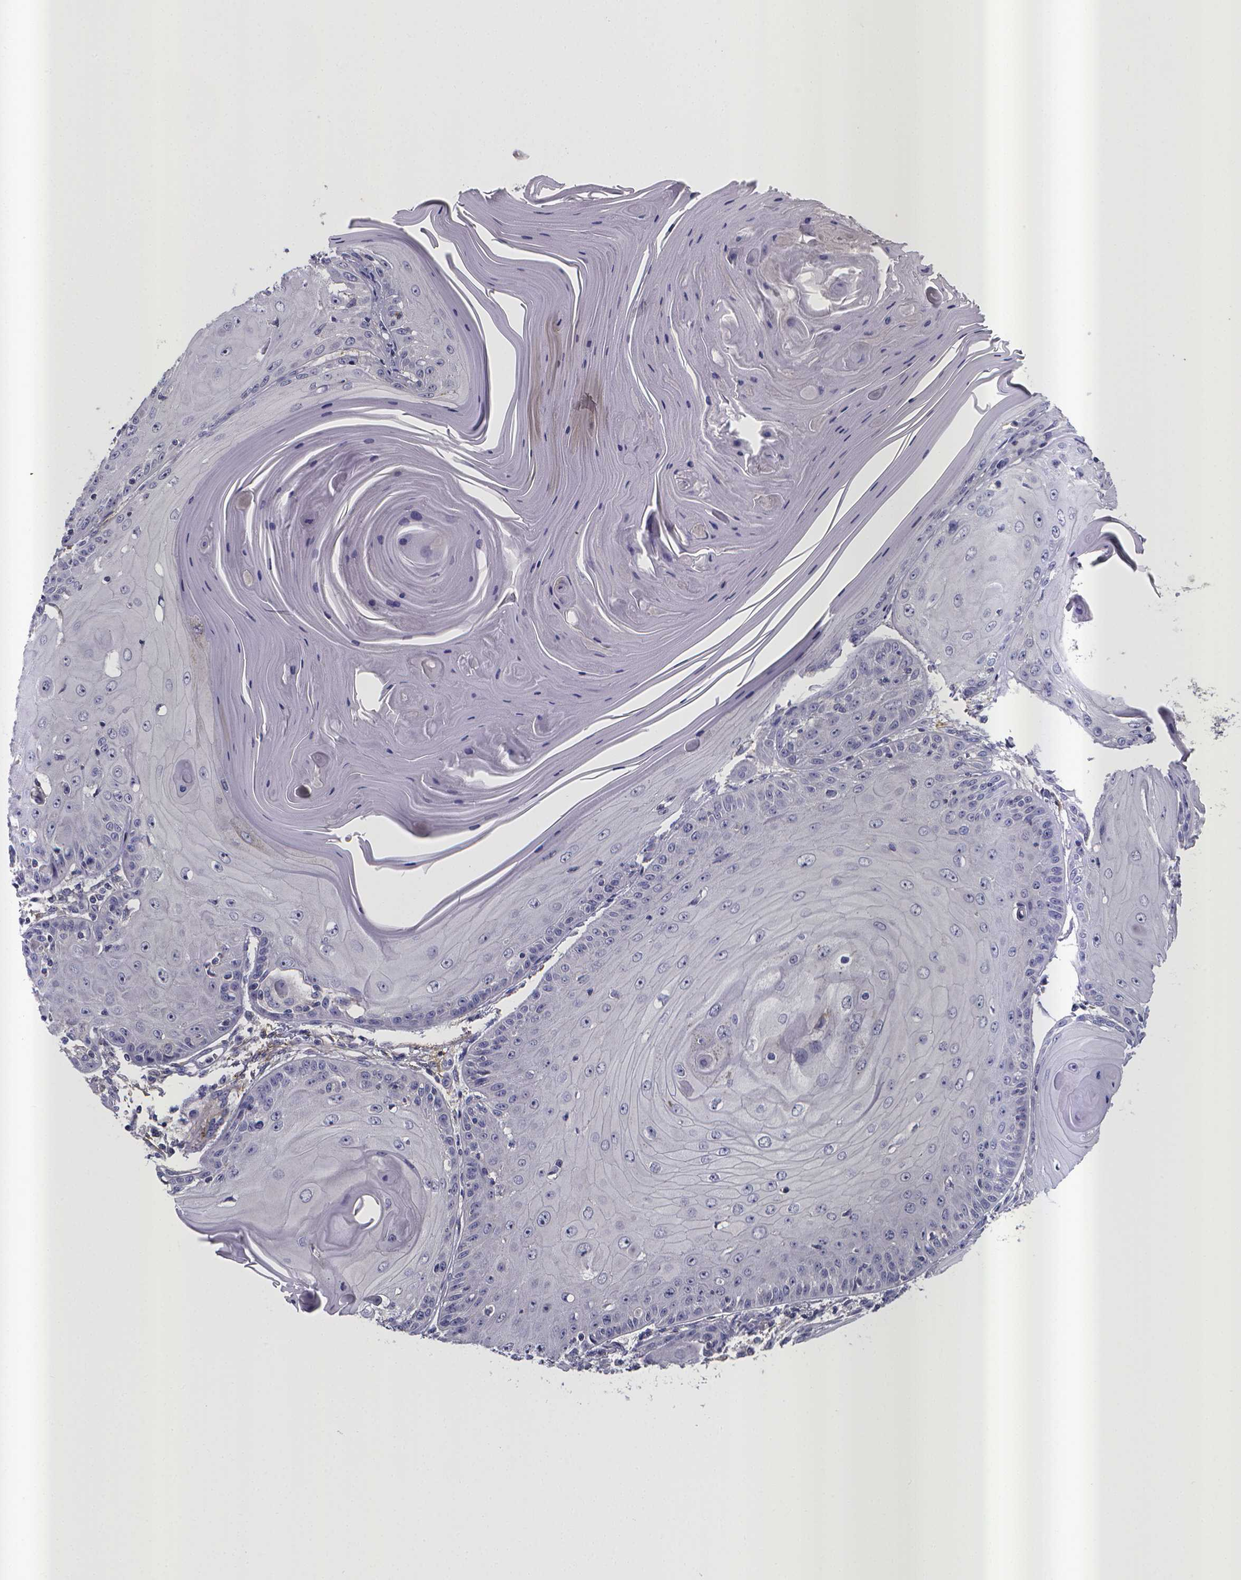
{"staining": {"intensity": "negative", "quantity": "none", "location": "none"}, "tissue": "skin cancer", "cell_type": "Tumor cells", "image_type": "cancer", "snomed": [{"axis": "morphology", "description": "Squamous cell carcinoma, NOS"}, {"axis": "topography", "description": "Skin"}, {"axis": "topography", "description": "Vulva"}], "caption": "This image is of squamous cell carcinoma (skin) stained with immunohistochemistry to label a protein in brown with the nuclei are counter-stained blue. There is no staining in tumor cells.", "gene": "RERG", "patient": {"sex": "female", "age": 85}}